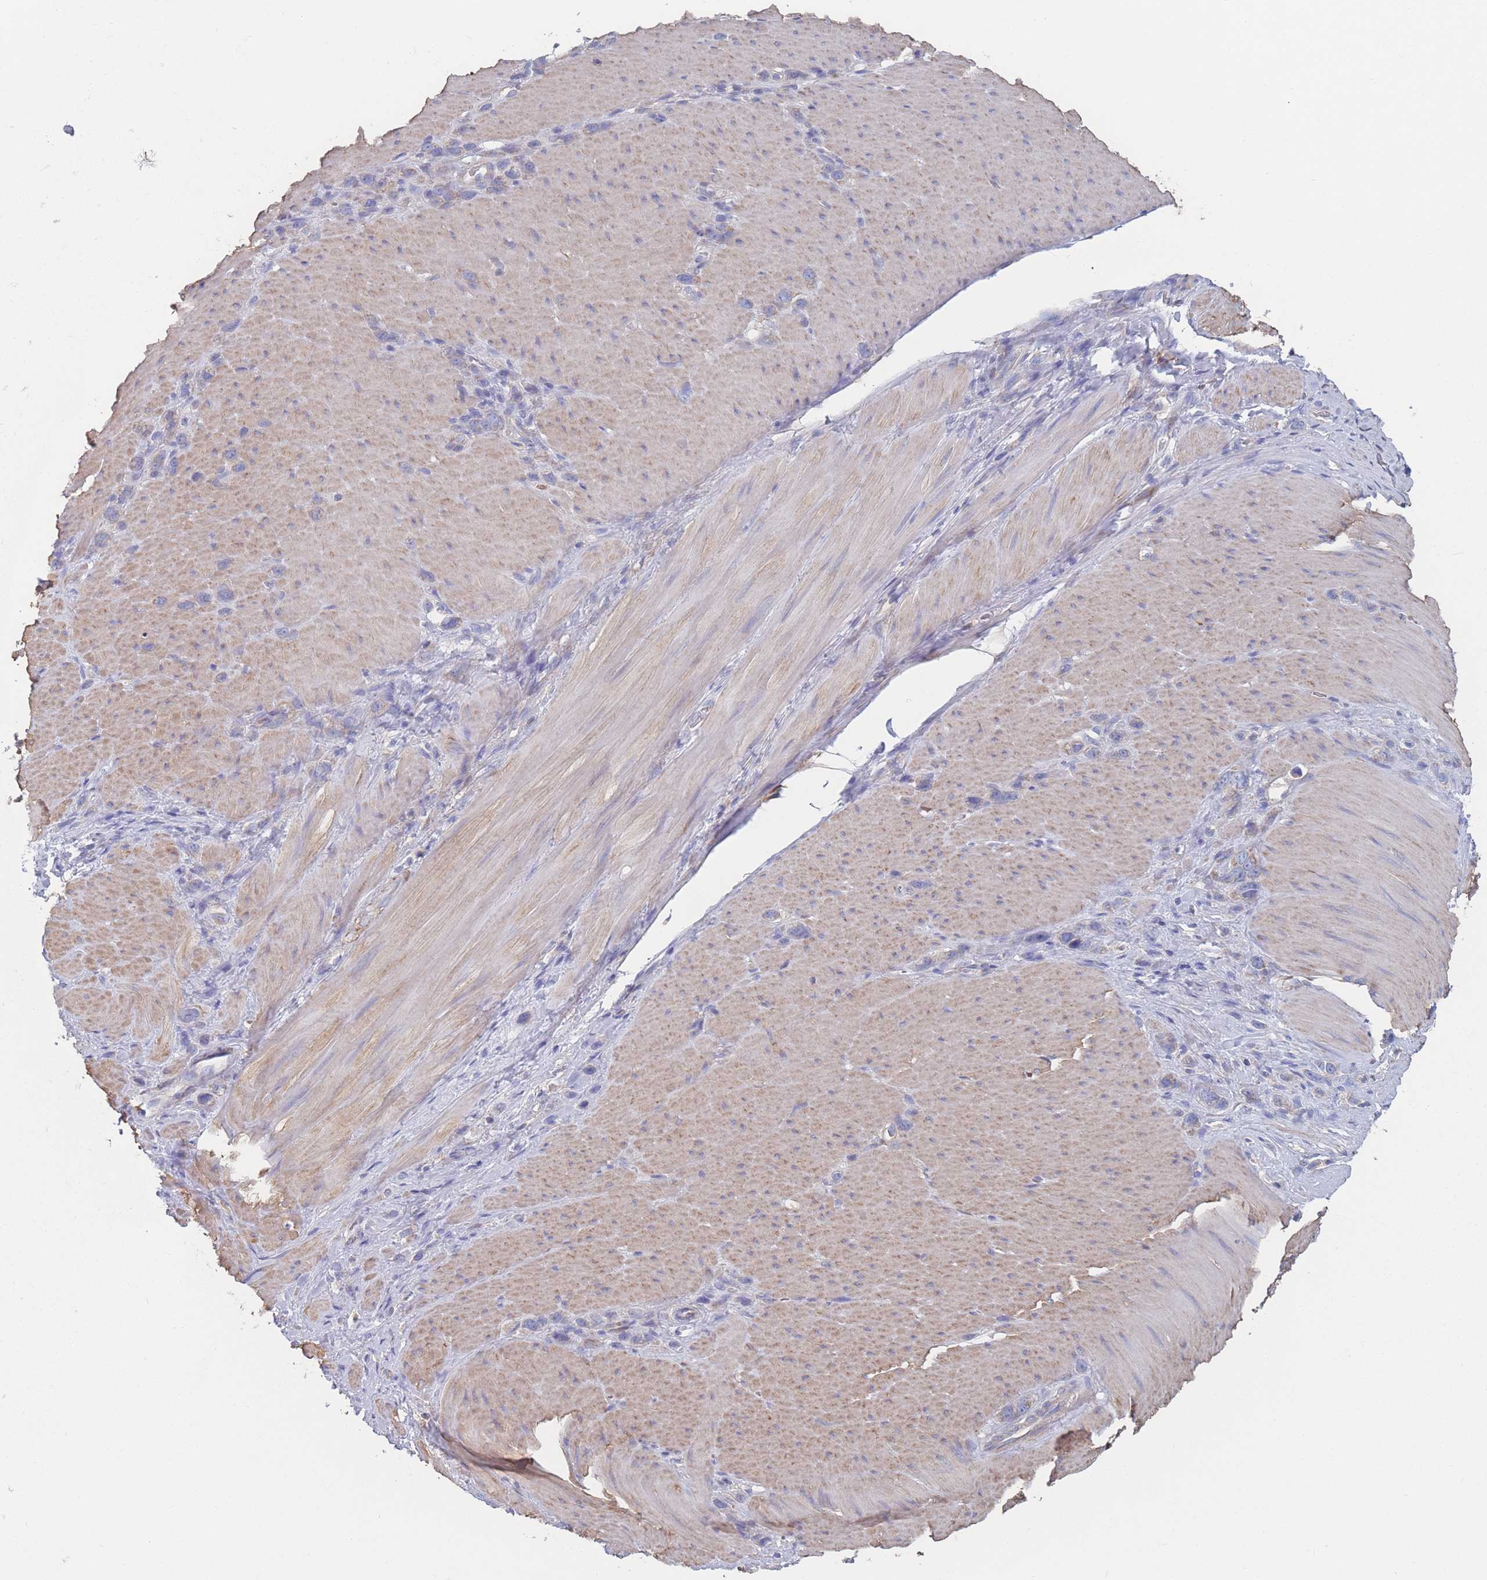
{"staining": {"intensity": "moderate", "quantity": "<25%", "location": "cytoplasmic/membranous"}, "tissue": "stomach cancer", "cell_type": "Tumor cells", "image_type": "cancer", "snomed": [{"axis": "morphology", "description": "Adenocarcinoma, NOS"}, {"axis": "topography", "description": "Stomach"}], "caption": "Immunohistochemical staining of human adenocarcinoma (stomach) displays low levels of moderate cytoplasmic/membranous positivity in approximately <25% of tumor cells.", "gene": "ADH1A", "patient": {"sex": "female", "age": 65}}